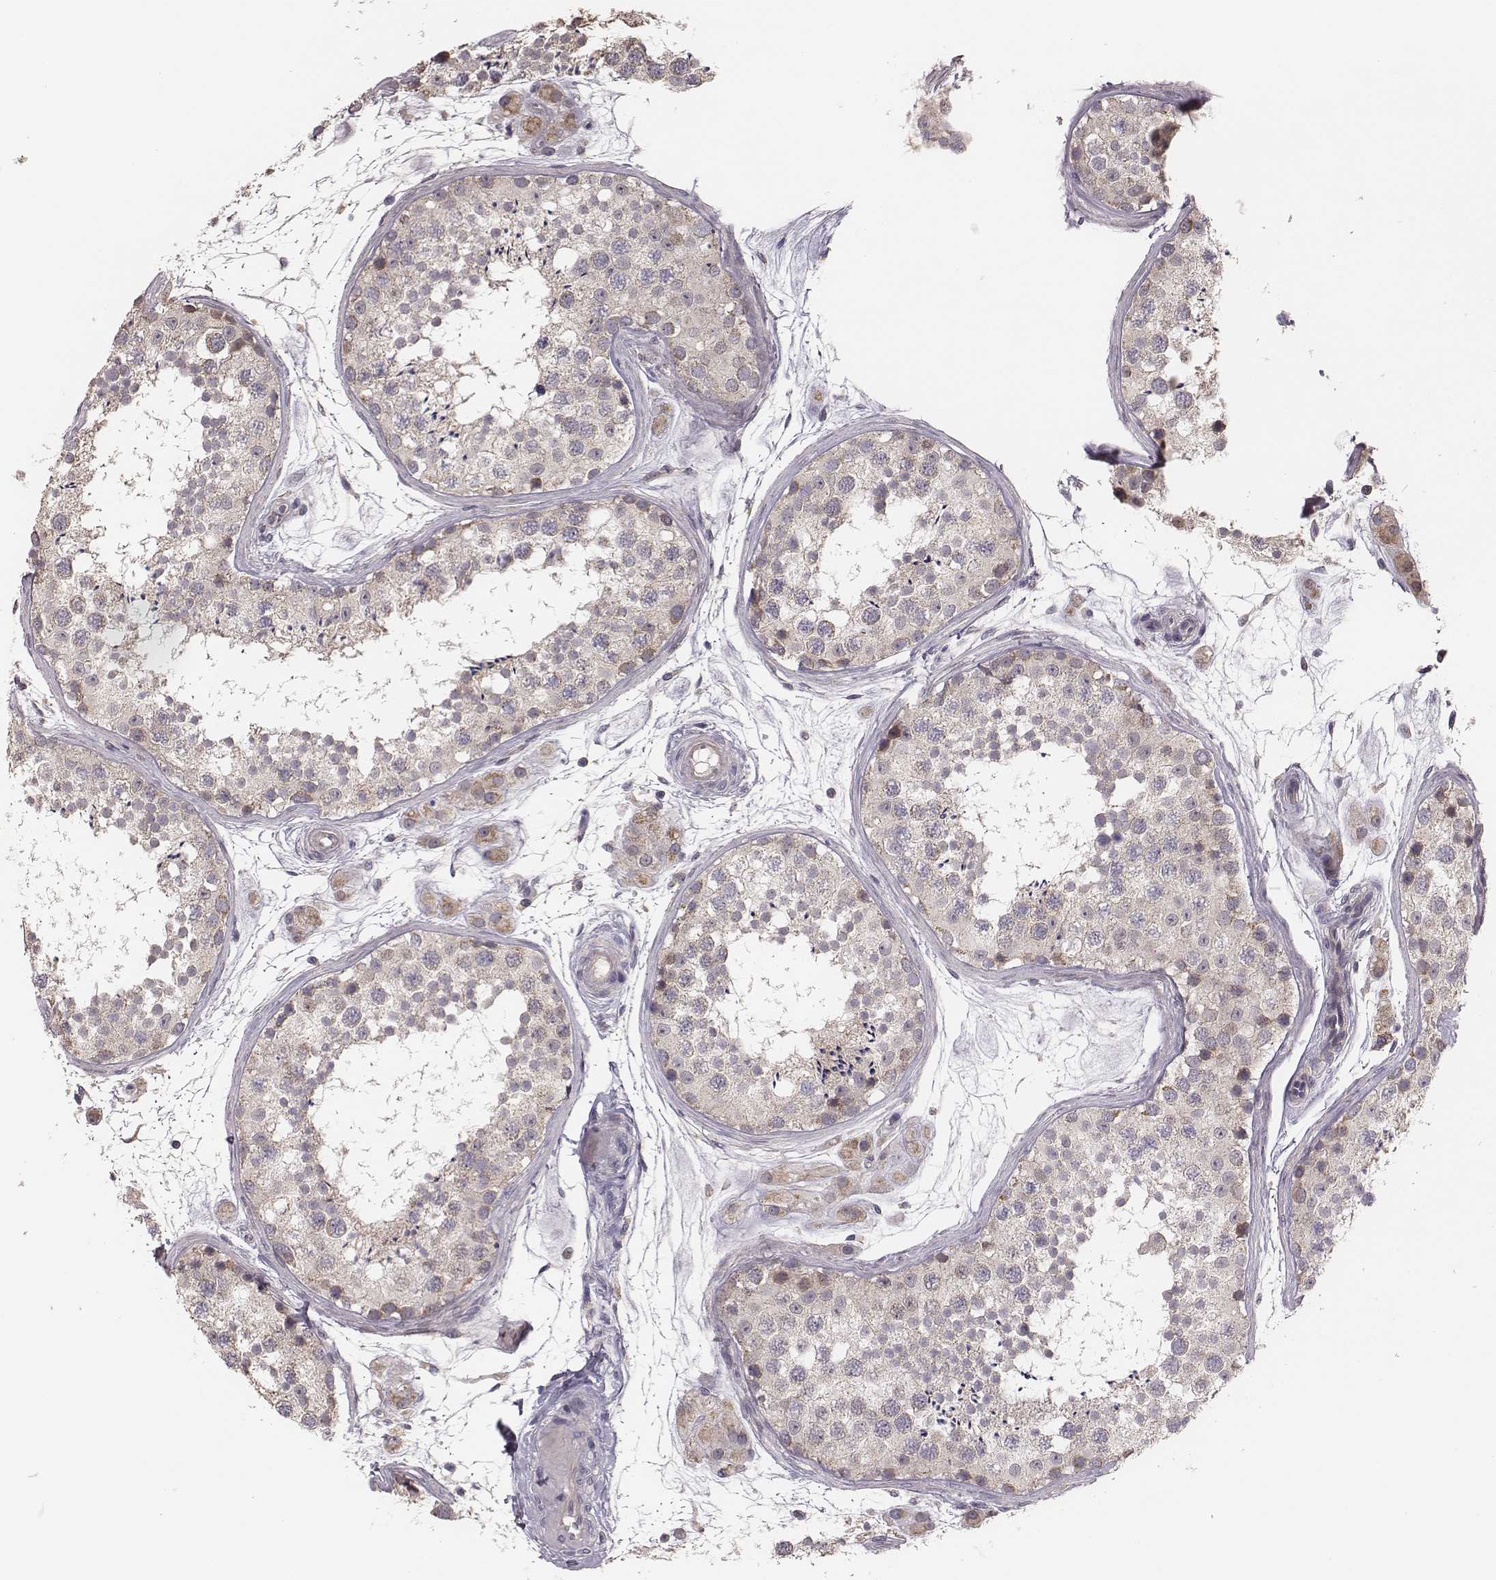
{"staining": {"intensity": "moderate", "quantity": "<25%", "location": "cytoplasmic/membranous"}, "tissue": "testis", "cell_type": "Cells in seminiferous ducts", "image_type": "normal", "snomed": [{"axis": "morphology", "description": "Normal tissue, NOS"}, {"axis": "topography", "description": "Testis"}], "caption": "Immunohistochemistry (DAB (3,3'-diaminobenzidine)) staining of normal testis exhibits moderate cytoplasmic/membranous protein positivity in about <25% of cells in seminiferous ducts.", "gene": "HAVCR1", "patient": {"sex": "male", "age": 41}}